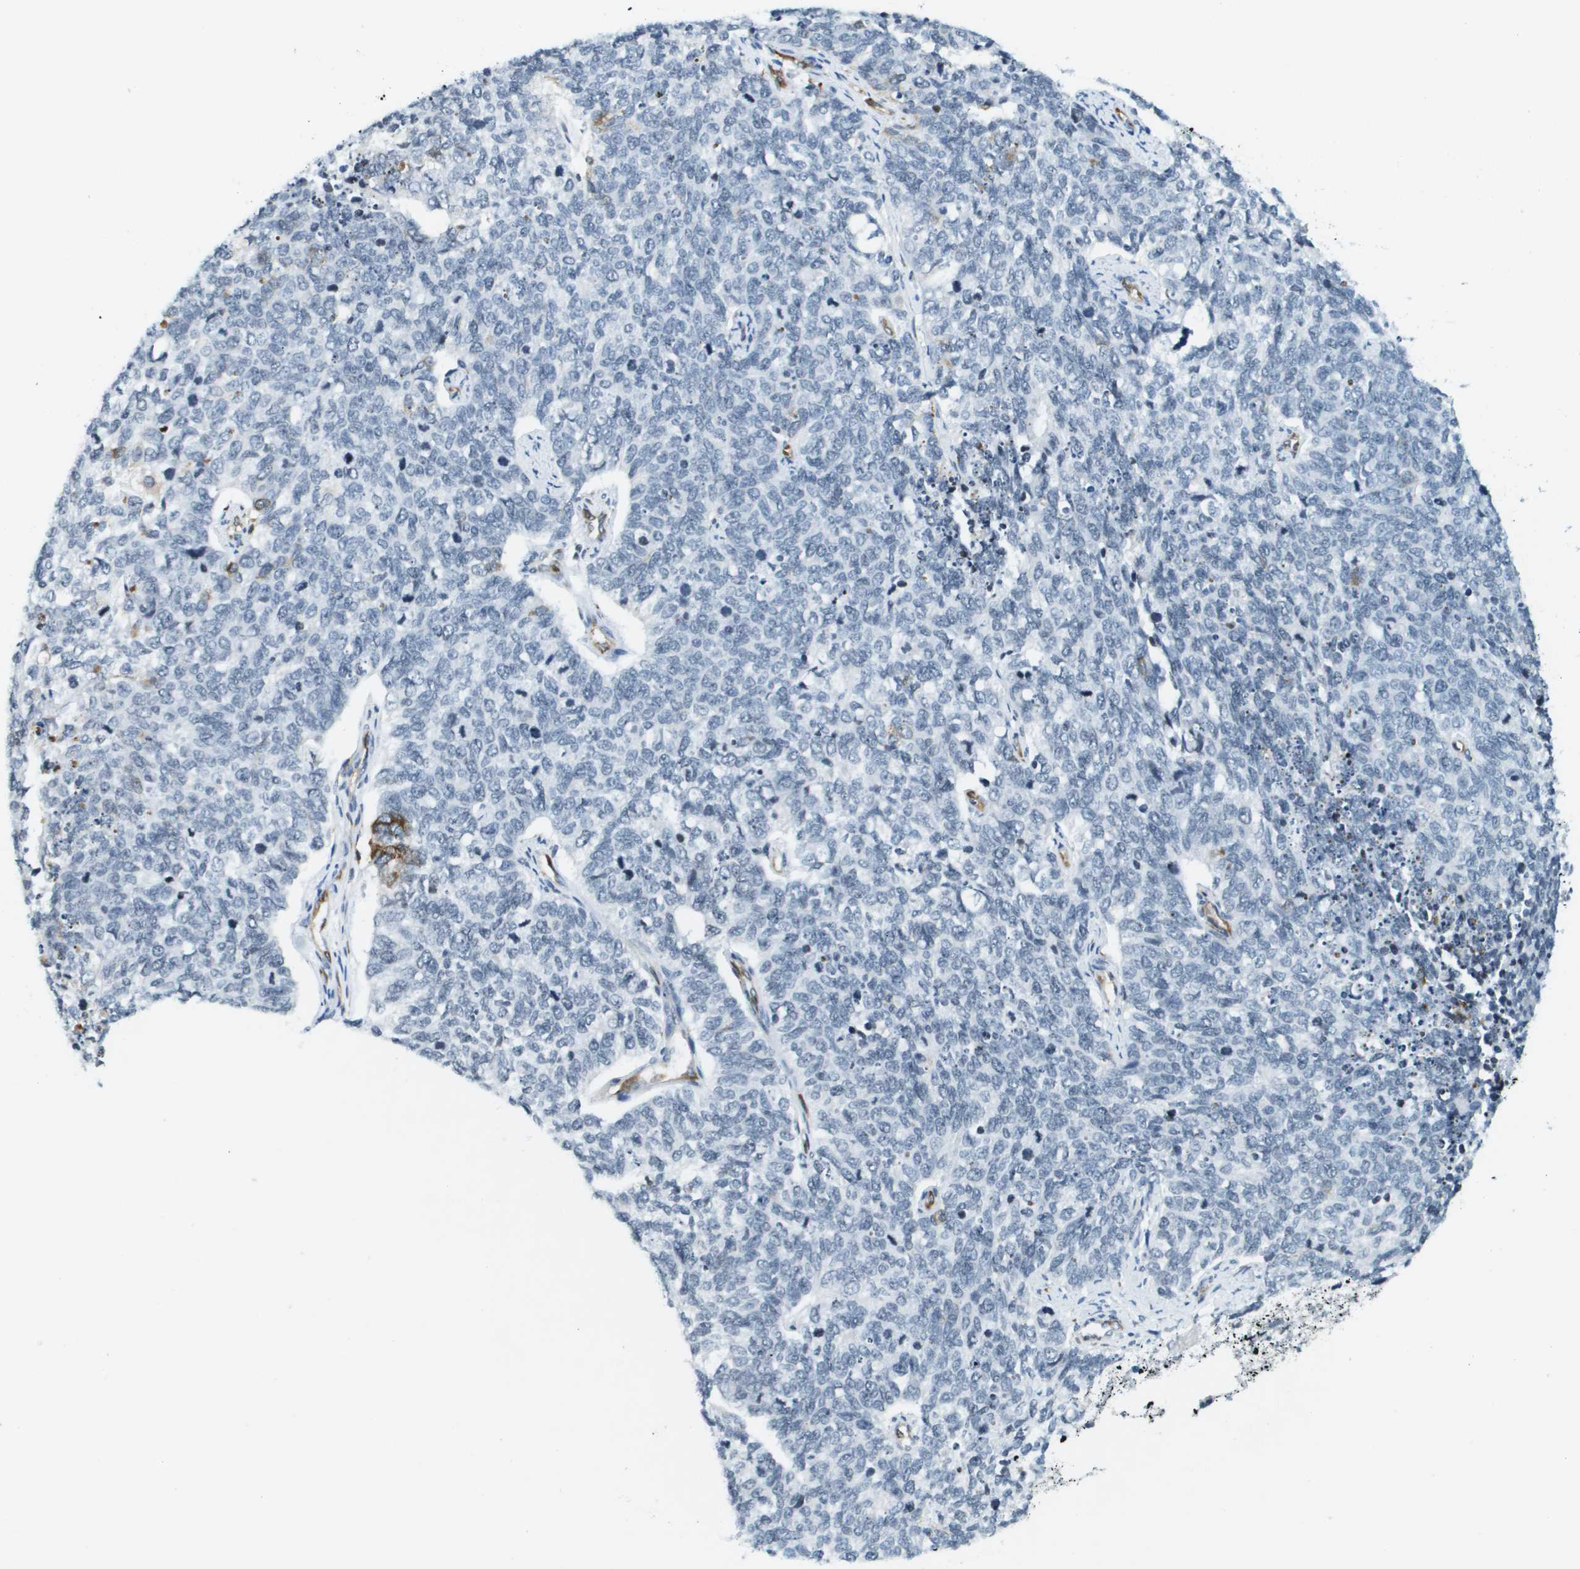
{"staining": {"intensity": "negative", "quantity": "none", "location": "none"}, "tissue": "cervical cancer", "cell_type": "Tumor cells", "image_type": "cancer", "snomed": [{"axis": "morphology", "description": "Squamous cell carcinoma, NOS"}, {"axis": "topography", "description": "Cervix"}], "caption": "DAB immunohistochemical staining of cervical cancer reveals no significant positivity in tumor cells. The staining was performed using DAB to visualize the protein expression in brown, while the nuclei were stained in blue with hematoxylin (Magnification: 20x).", "gene": "UVRAG", "patient": {"sex": "female", "age": 63}}